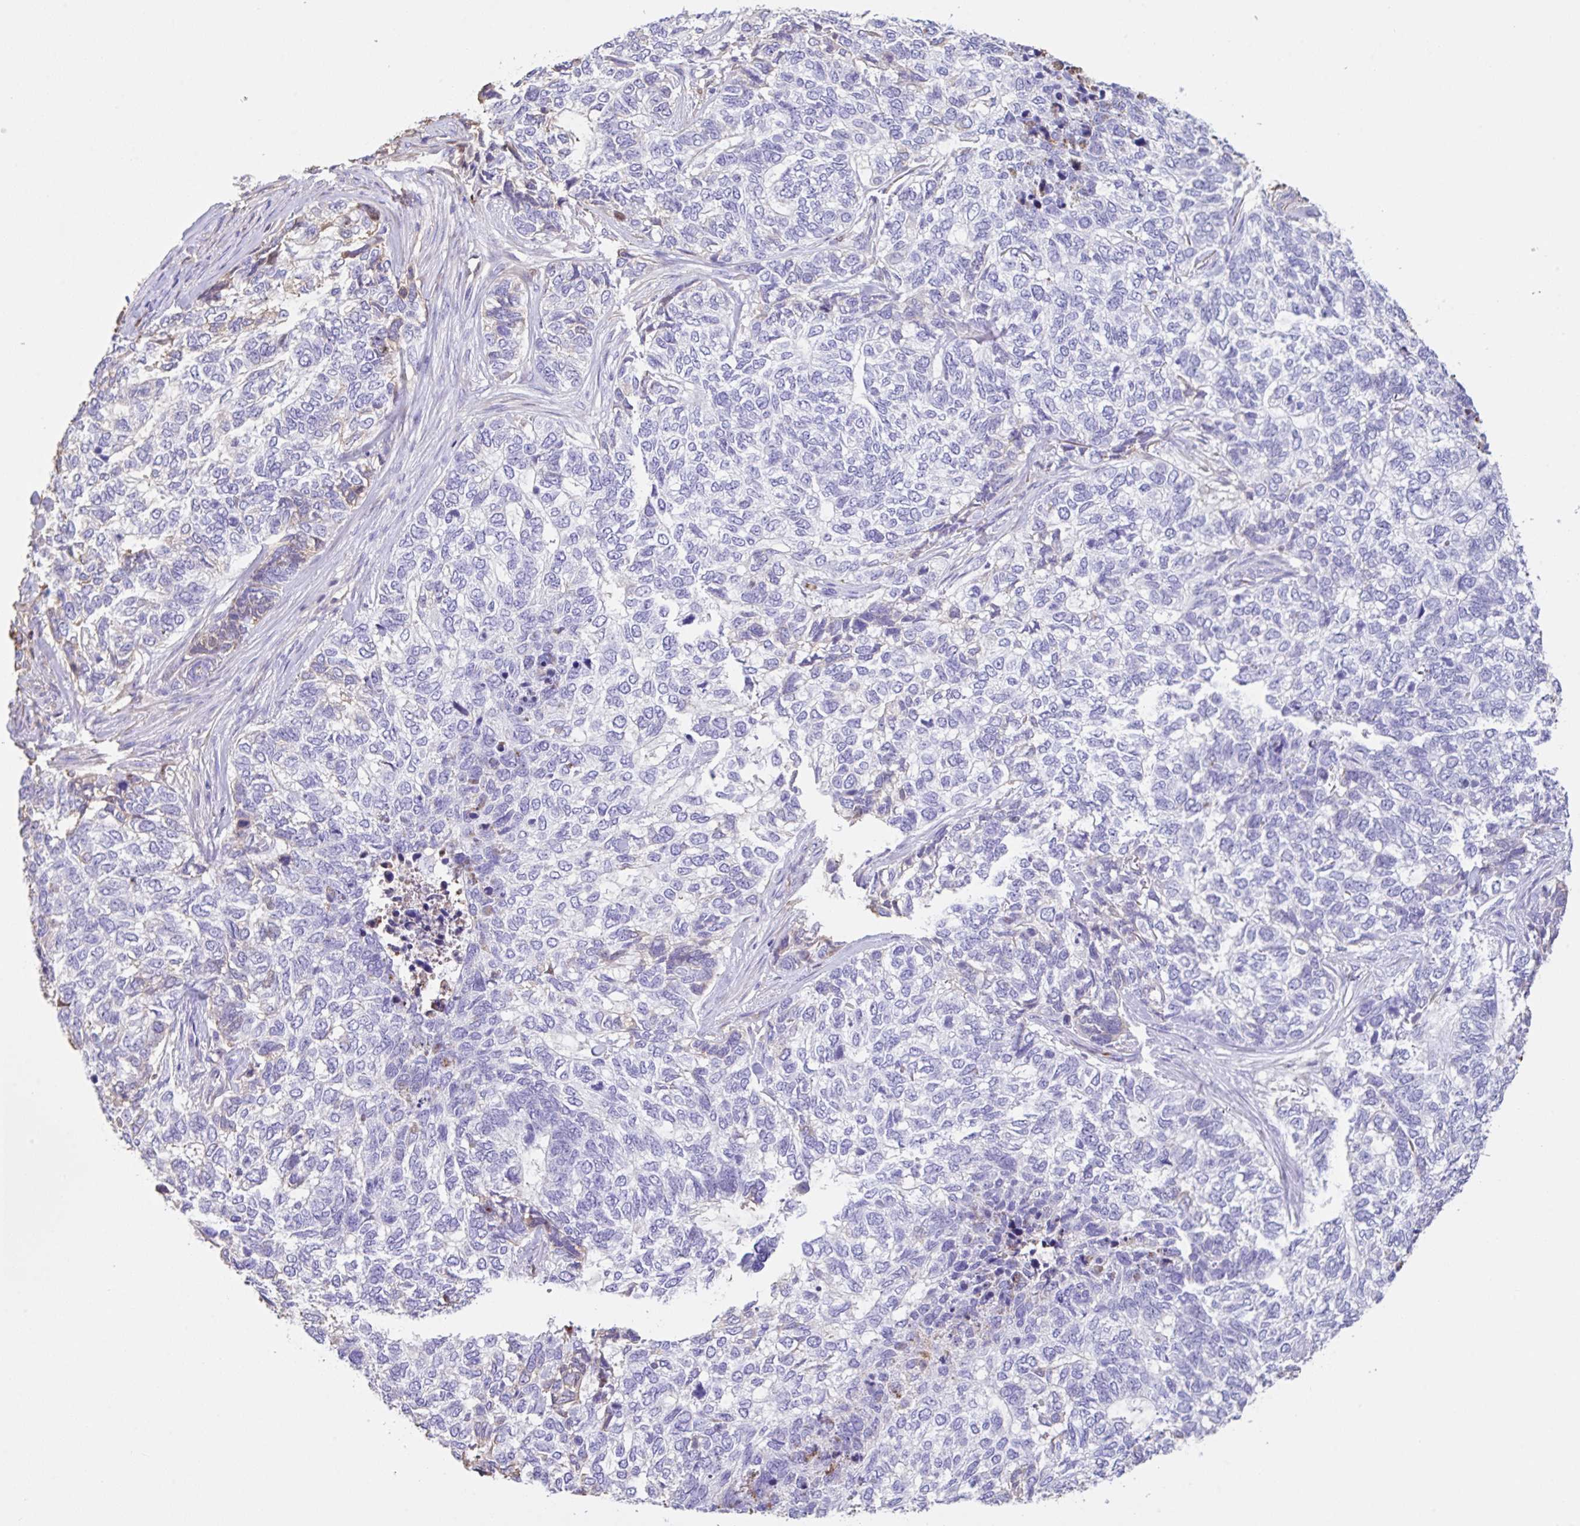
{"staining": {"intensity": "weak", "quantity": "<25%", "location": "cytoplasmic/membranous"}, "tissue": "skin cancer", "cell_type": "Tumor cells", "image_type": "cancer", "snomed": [{"axis": "morphology", "description": "Basal cell carcinoma"}, {"axis": "topography", "description": "Skin"}], "caption": "Immunohistochemistry (IHC) photomicrograph of neoplastic tissue: skin cancer stained with DAB shows no significant protein expression in tumor cells.", "gene": "HOXC12", "patient": {"sex": "female", "age": 65}}